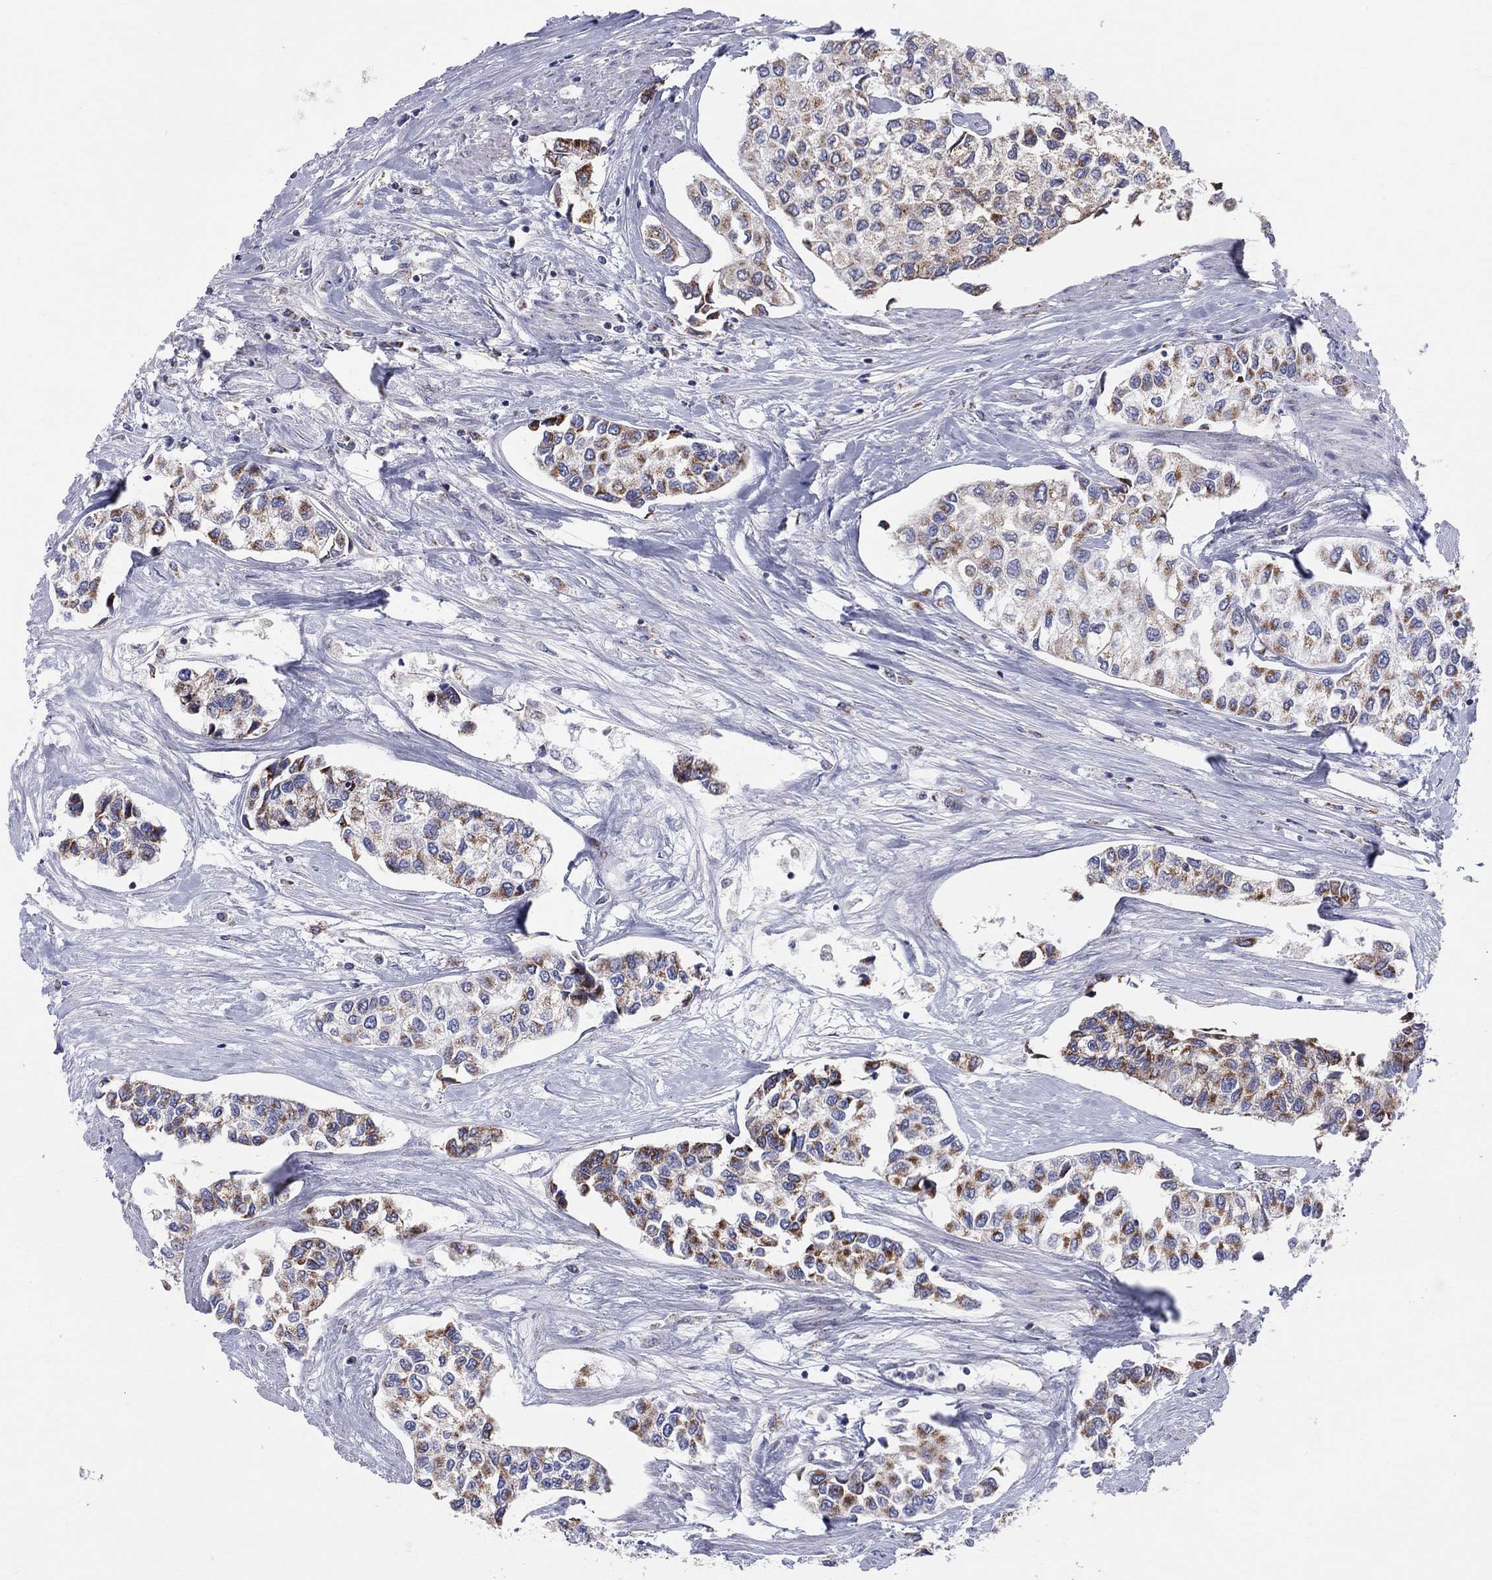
{"staining": {"intensity": "moderate", "quantity": "25%-75%", "location": "cytoplasmic/membranous"}, "tissue": "urothelial cancer", "cell_type": "Tumor cells", "image_type": "cancer", "snomed": [{"axis": "morphology", "description": "Urothelial carcinoma, High grade"}, {"axis": "topography", "description": "Urinary bladder"}], "caption": "IHC image of urothelial cancer stained for a protein (brown), which reveals medium levels of moderate cytoplasmic/membranous positivity in about 25%-75% of tumor cells.", "gene": "KISS1R", "patient": {"sex": "male", "age": 73}}